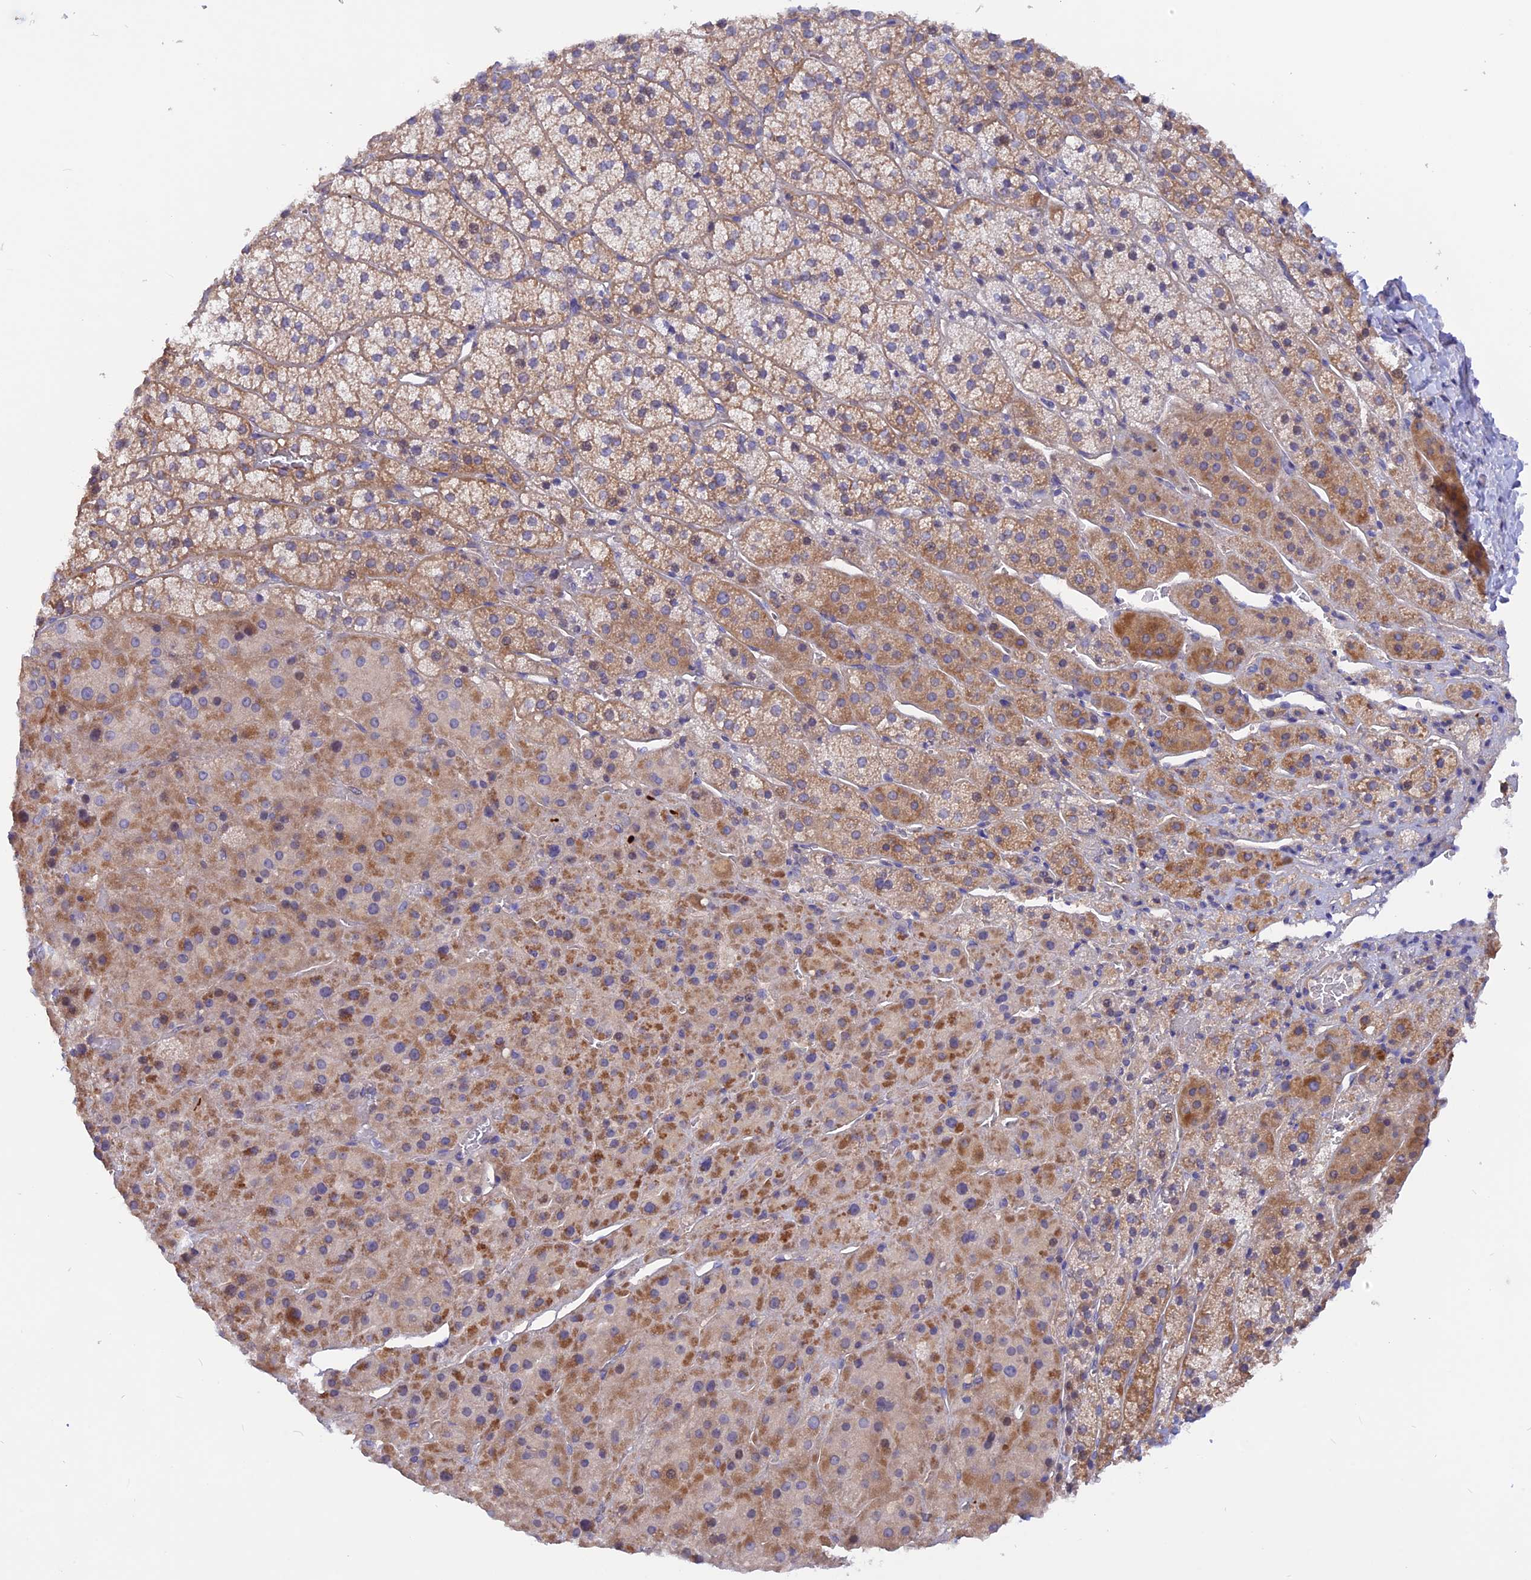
{"staining": {"intensity": "moderate", "quantity": "25%-75%", "location": "cytoplasmic/membranous"}, "tissue": "adrenal gland", "cell_type": "Glandular cells", "image_type": "normal", "snomed": [{"axis": "morphology", "description": "Normal tissue, NOS"}, {"axis": "topography", "description": "Adrenal gland"}], "caption": "Moderate cytoplasmic/membranous positivity is appreciated in about 25%-75% of glandular cells in unremarkable adrenal gland.", "gene": "HYCC1", "patient": {"sex": "female", "age": 44}}